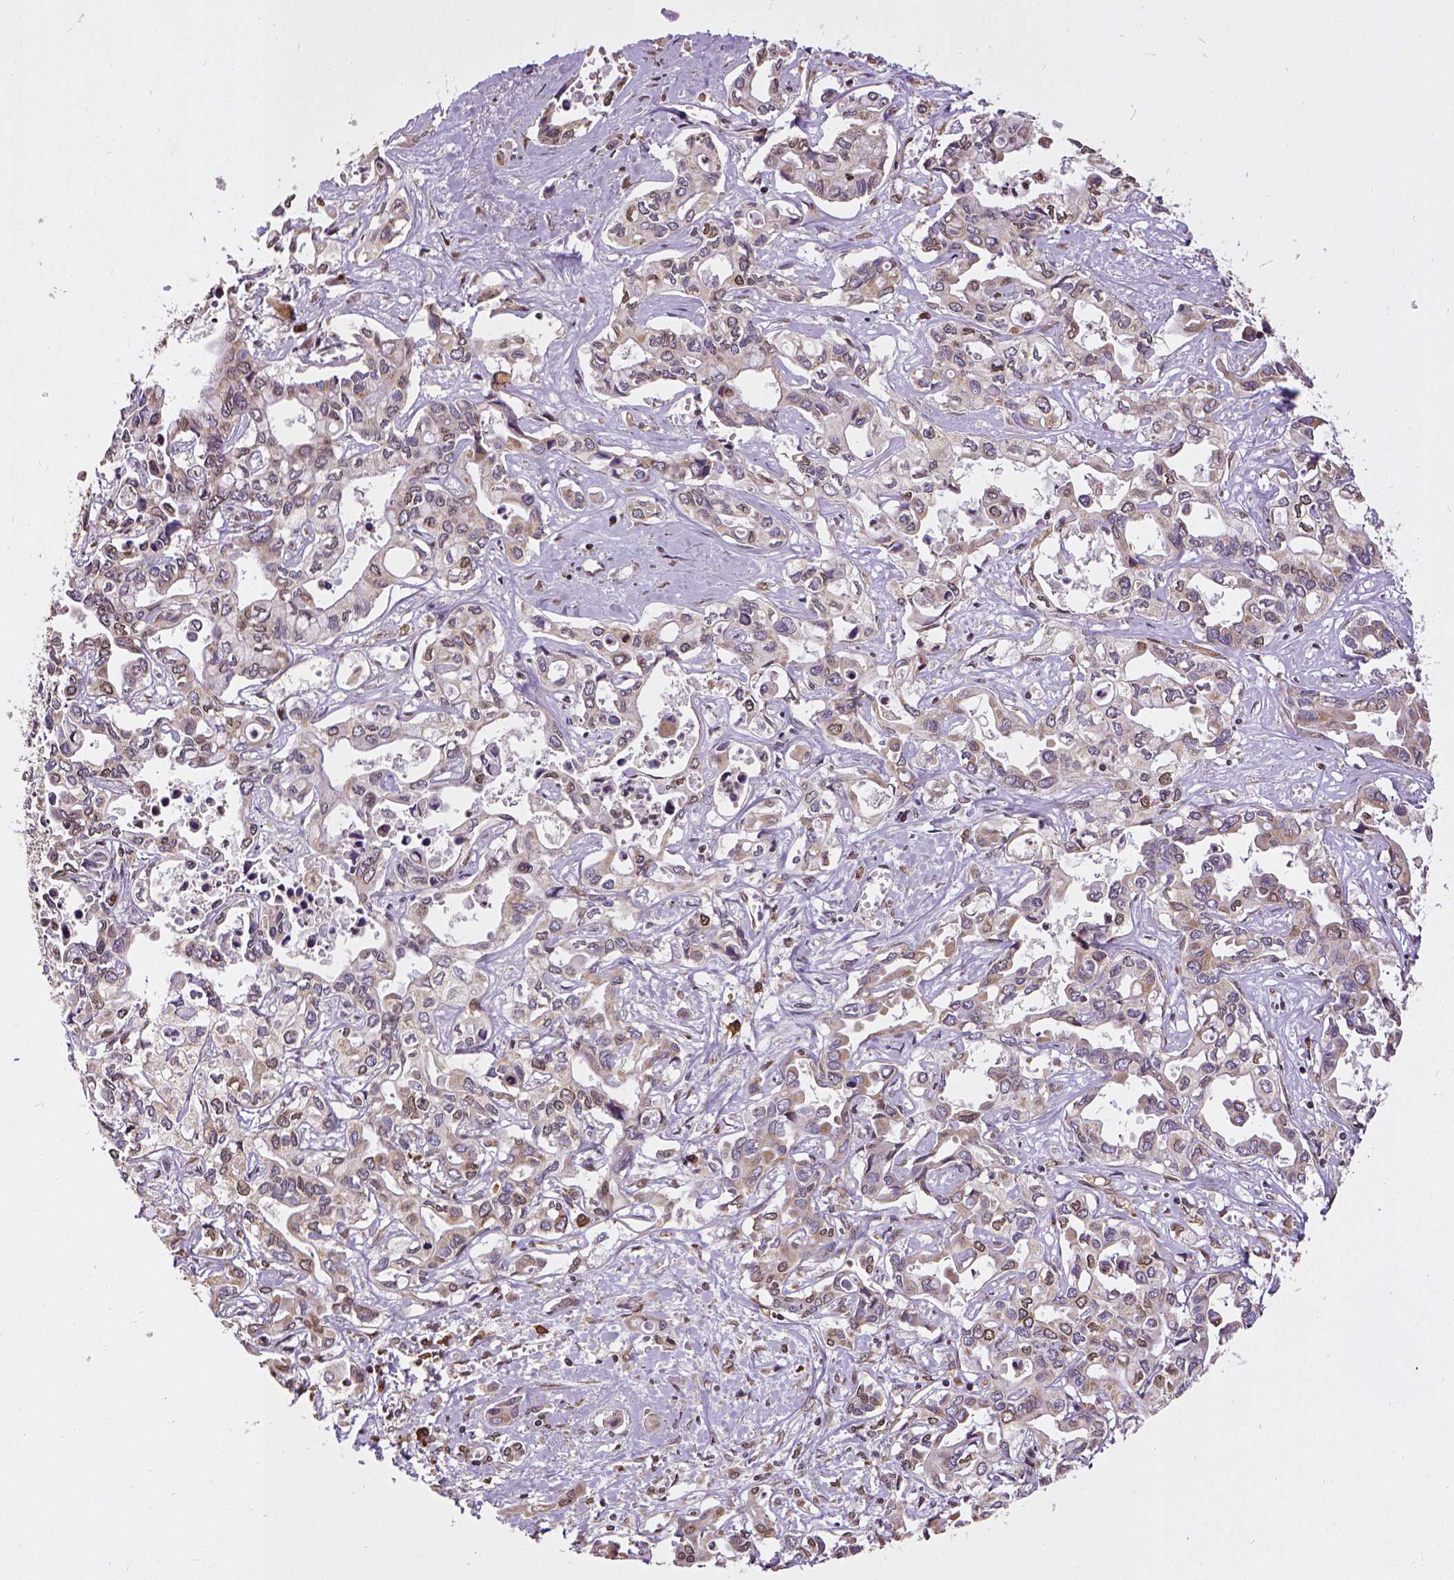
{"staining": {"intensity": "weak", "quantity": "25%-75%", "location": "cytoplasmic/membranous,nuclear"}, "tissue": "liver cancer", "cell_type": "Tumor cells", "image_type": "cancer", "snomed": [{"axis": "morphology", "description": "Cholangiocarcinoma"}, {"axis": "topography", "description": "Liver"}], "caption": "Immunohistochemistry staining of liver cholangiocarcinoma, which displays low levels of weak cytoplasmic/membranous and nuclear staining in about 25%-75% of tumor cells indicating weak cytoplasmic/membranous and nuclear protein positivity. The staining was performed using DAB (brown) for protein detection and nuclei were counterstained in hematoxylin (blue).", "gene": "MTDH", "patient": {"sex": "female", "age": 64}}